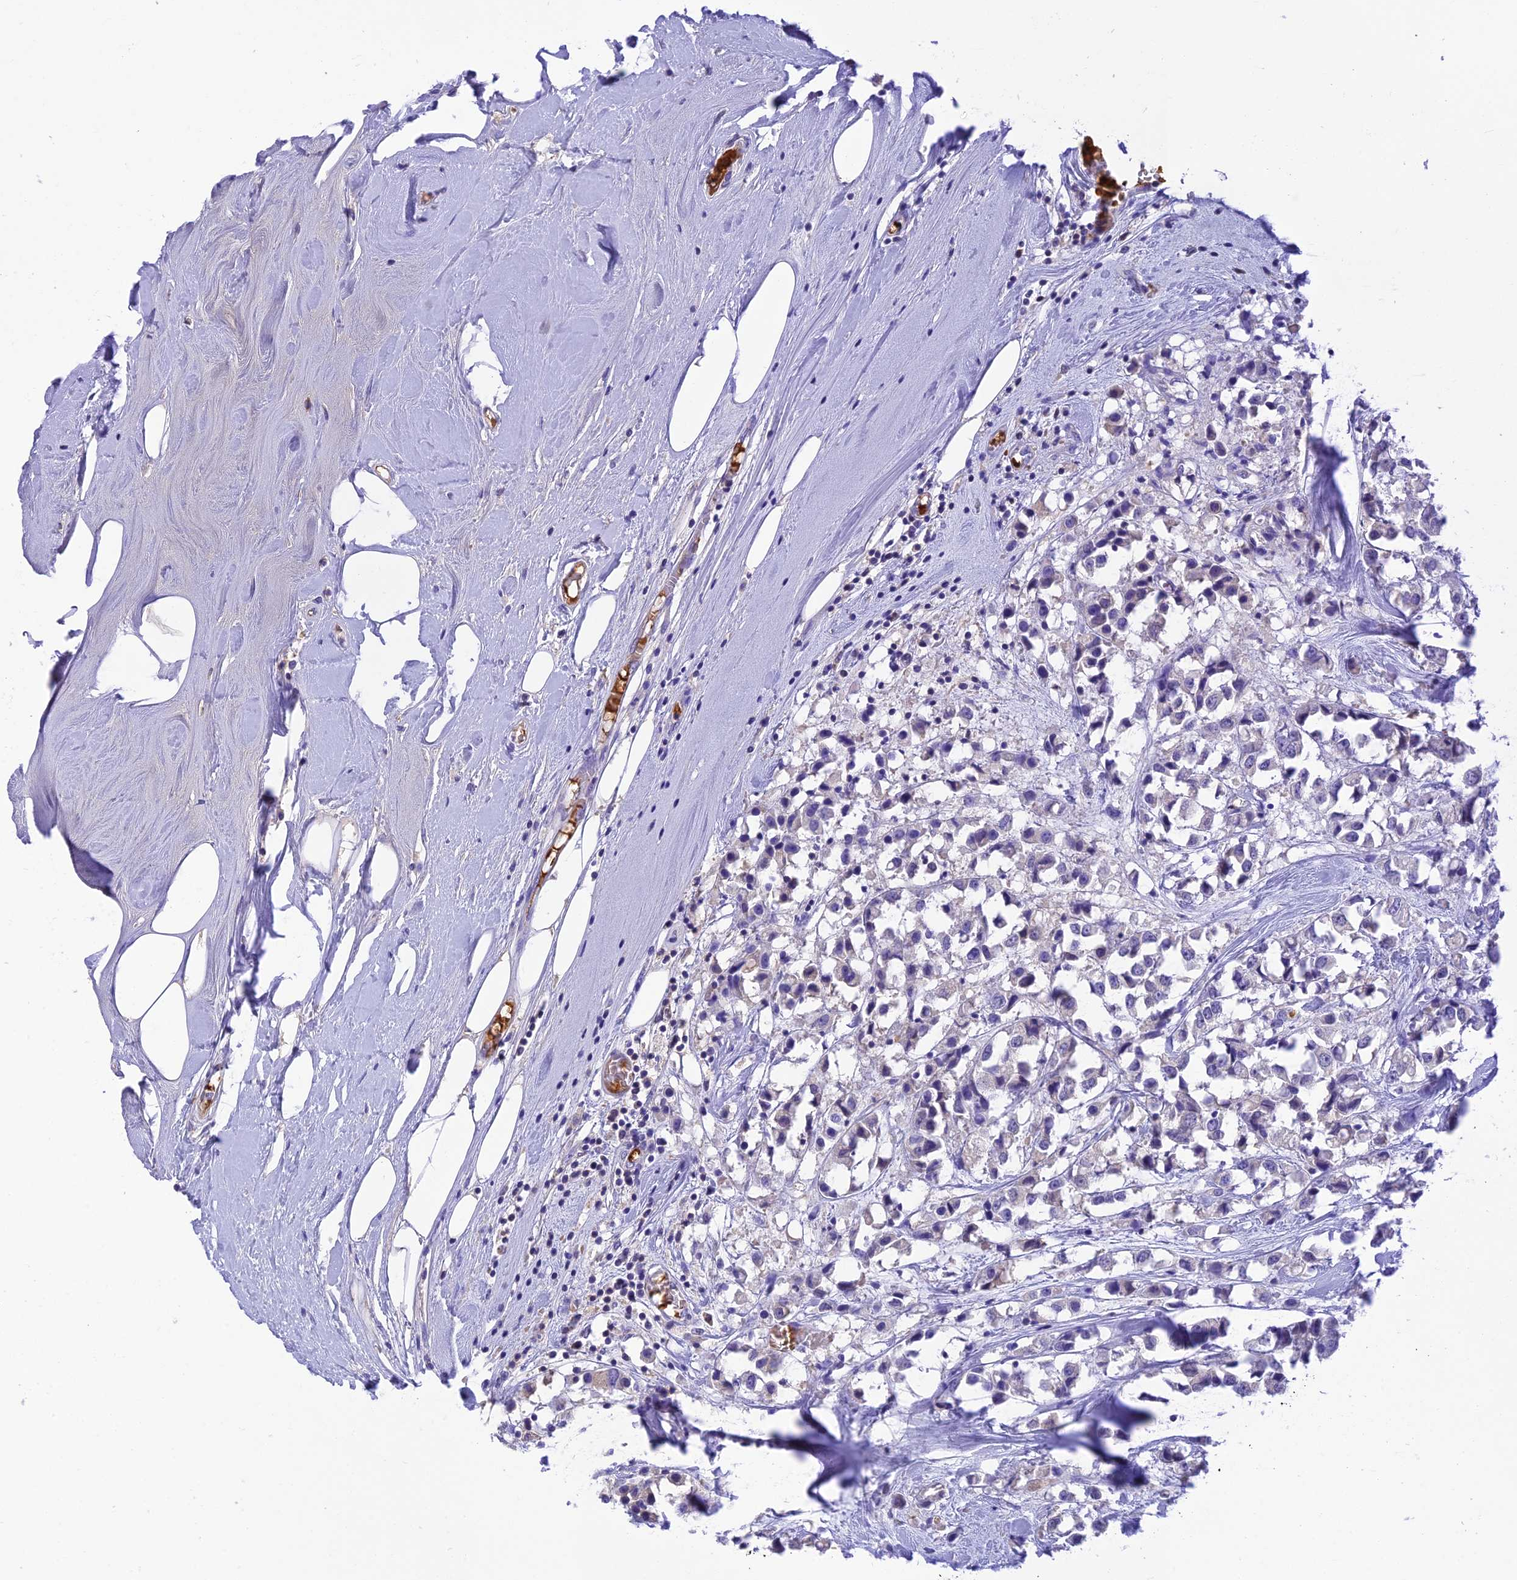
{"staining": {"intensity": "negative", "quantity": "none", "location": "none"}, "tissue": "breast cancer", "cell_type": "Tumor cells", "image_type": "cancer", "snomed": [{"axis": "morphology", "description": "Duct carcinoma"}, {"axis": "topography", "description": "Breast"}], "caption": "Immunohistochemical staining of human breast invasive ductal carcinoma reveals no significant expression in tumor cells.", "gene": "HDHD2", "patient": {"sex": "female", "age": 61}}